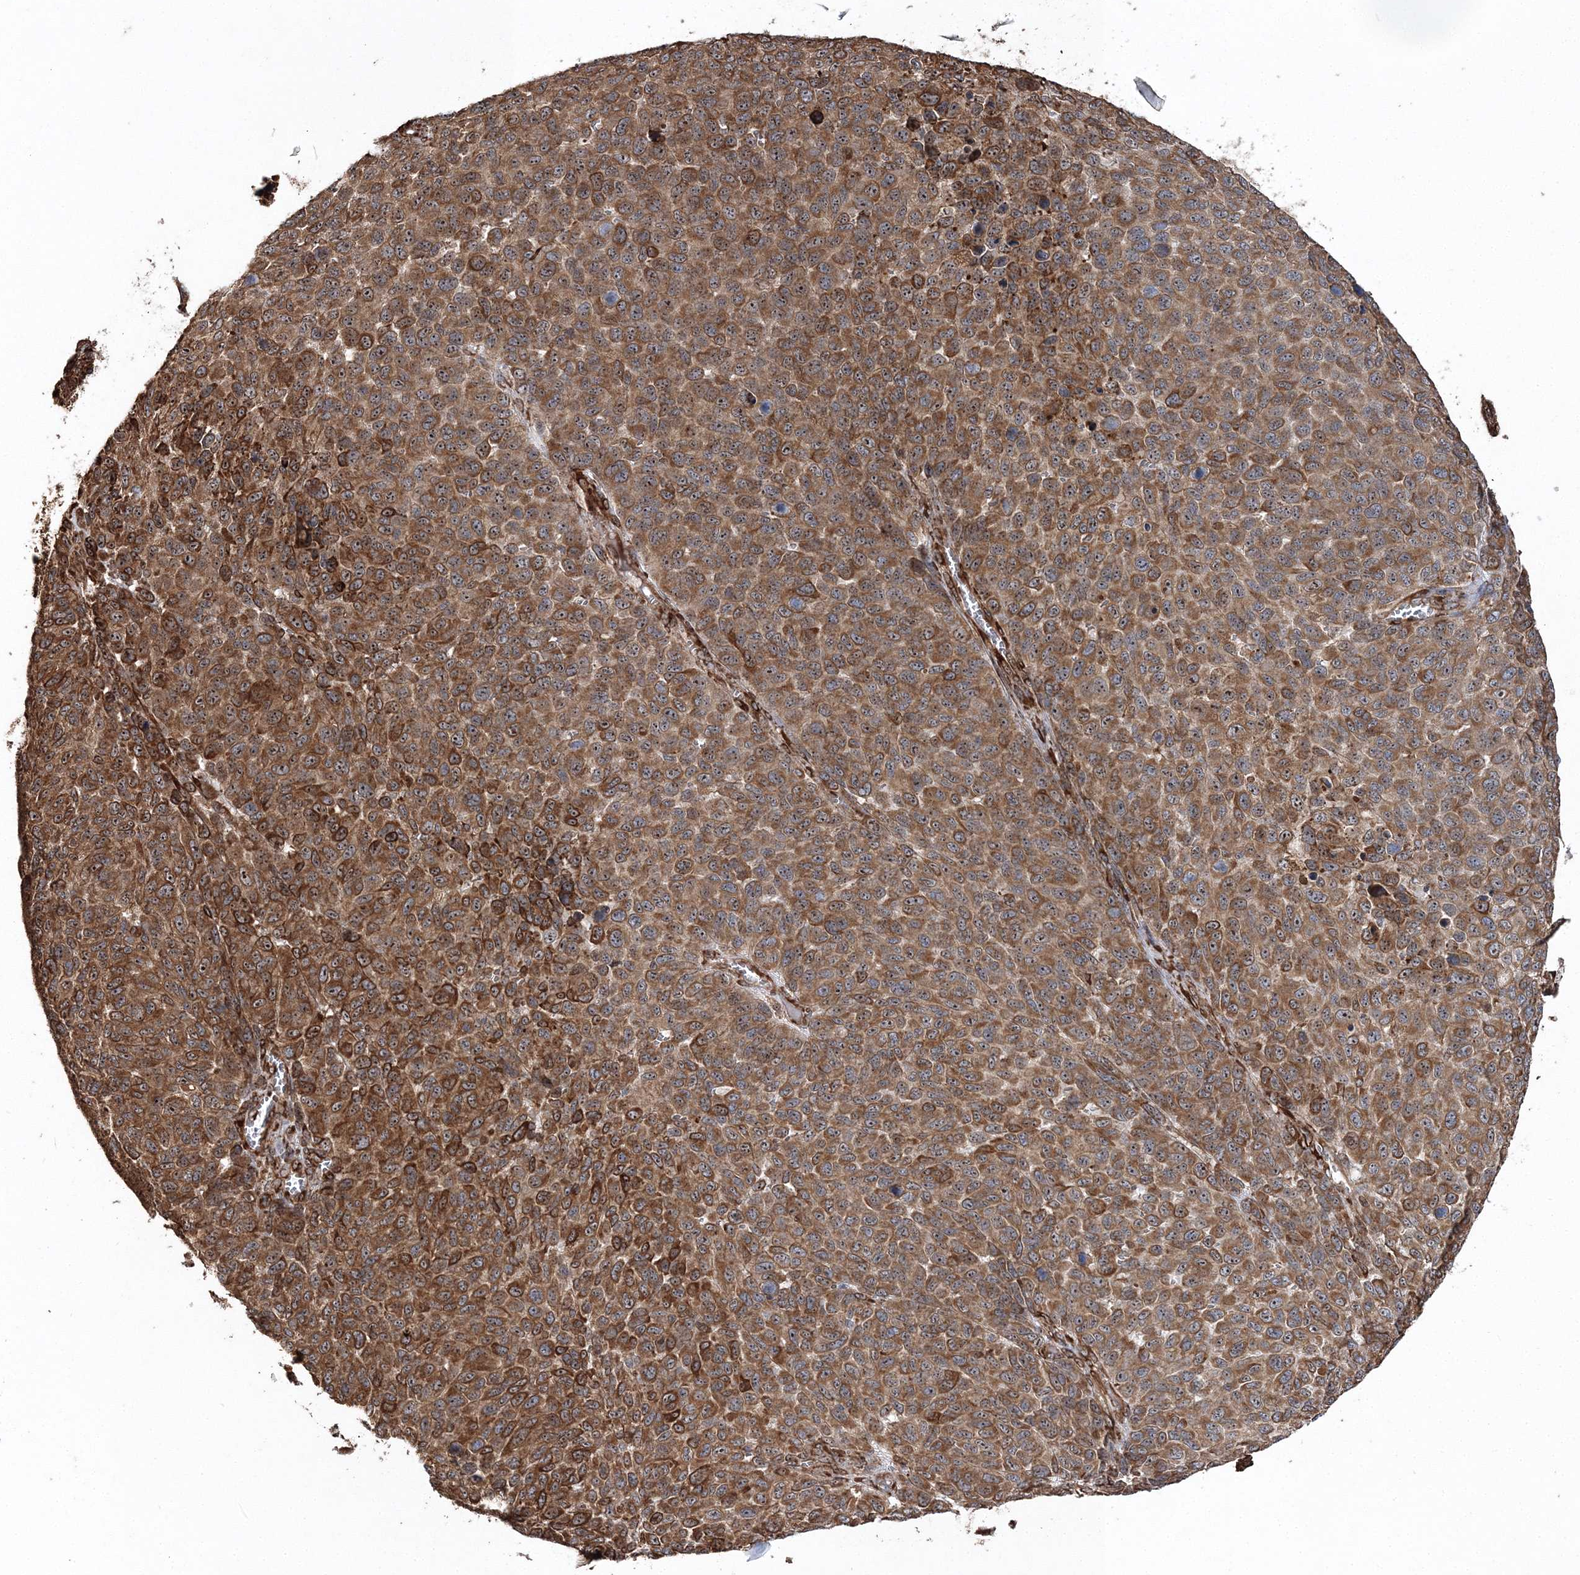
{"staining": {"intensity": "moderate", "quantity": ">75%", "location": "cytoplasmic/membranous,nuclear"}, "tissue": "melanoma", "cell_type": "Tumor cells", "image_type": "cancer", "snomed": [{"axis": "morphology", "description": "Malignant melanoma, NOS"}, {"axis": "topography", "description": "Skin"}], "caption": "Immunohistochemistry (IHC) of melanoma exhibits medium levels of moderate cytoplasmic/membranous and nuclear expression in approximately >75% of tumor cells.", "gene": "SCRN3", "patient": {"sex": "male", "age": 49}}